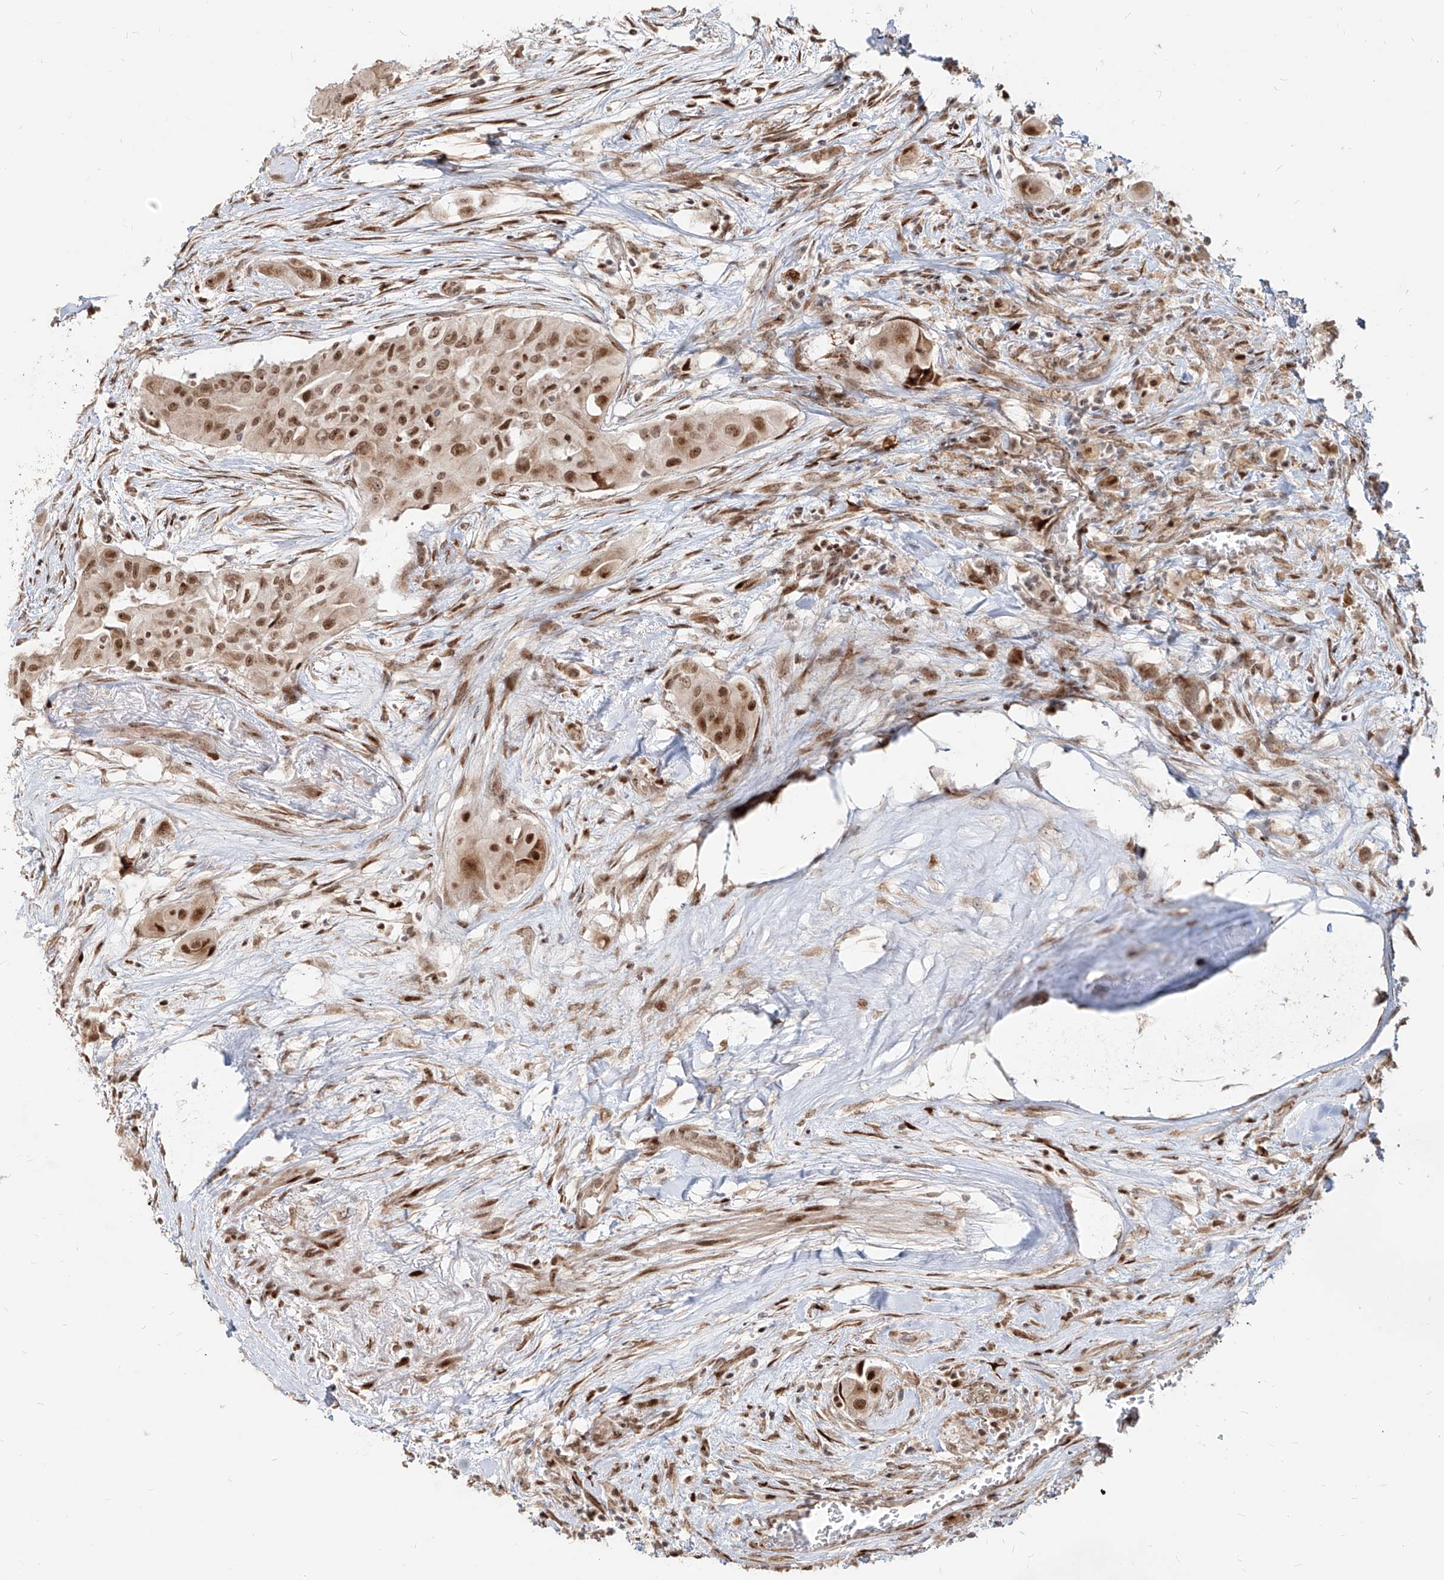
{"staining": {"intensity": "moderate", "quantity": ">75%", "location": "nuclear"}, "tissue": "thyroid cancer", "cell_type": "Tumor cells", "image_type": "cancer", "snomed": [{"axis": "morphology", "description": "Papillary adenocarcinoma, NOS"}, {"axis": "topography", "description": "Thyroid gland"}], "caption": "This is a photomicrograph of immunohistochemistry (IHC) staining of thyroid cancer (papillary adenocarcinoma), which shows moderate staining in the nuclear of tumor cells.", "gene": "ZNF710", "patient": {"sex": "female", "age": 59}}